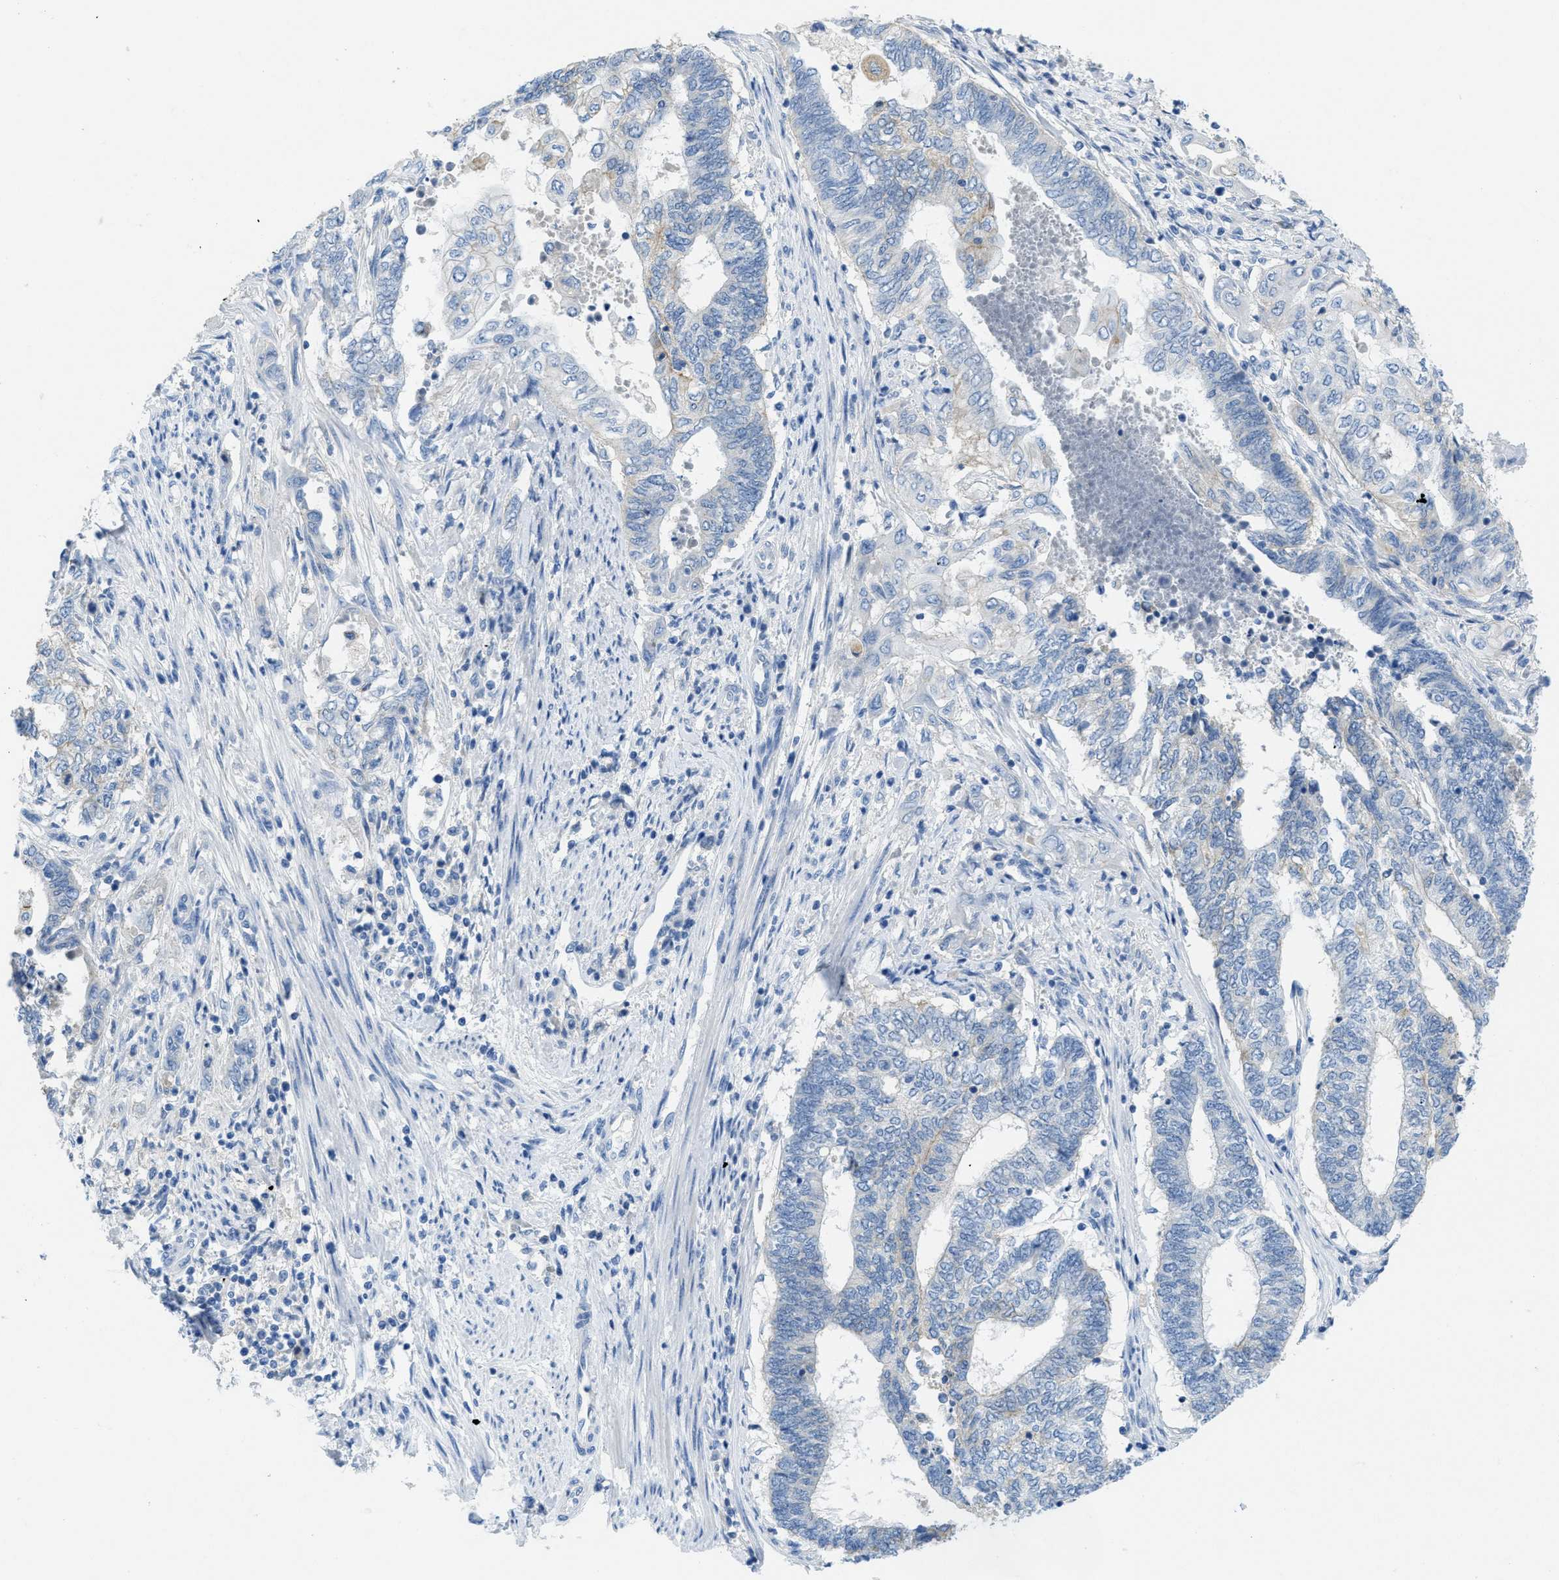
{"staining": {"intensity": "weak", "quantity": "<25%", "location": "cytoplasmic/membranous"}, "tissue": "endometrial cancer", "cell_type": "Tumor cells", "image_type": "cancer", "snomed": [{"axis": "morphology", "description": "Adenocarcinoma, NOS"}, {"axis": "topography", "description": "Uterus"}, {"axis": "topography", "description": "Endometrium"}], "caption": "This is an immunohistochemistry (IHC) image of endometrial adenocarcinoma. There is no expression in tumor cells.", "gene": "CNNM4", "patient": {"sex": "female", "age": 70}}